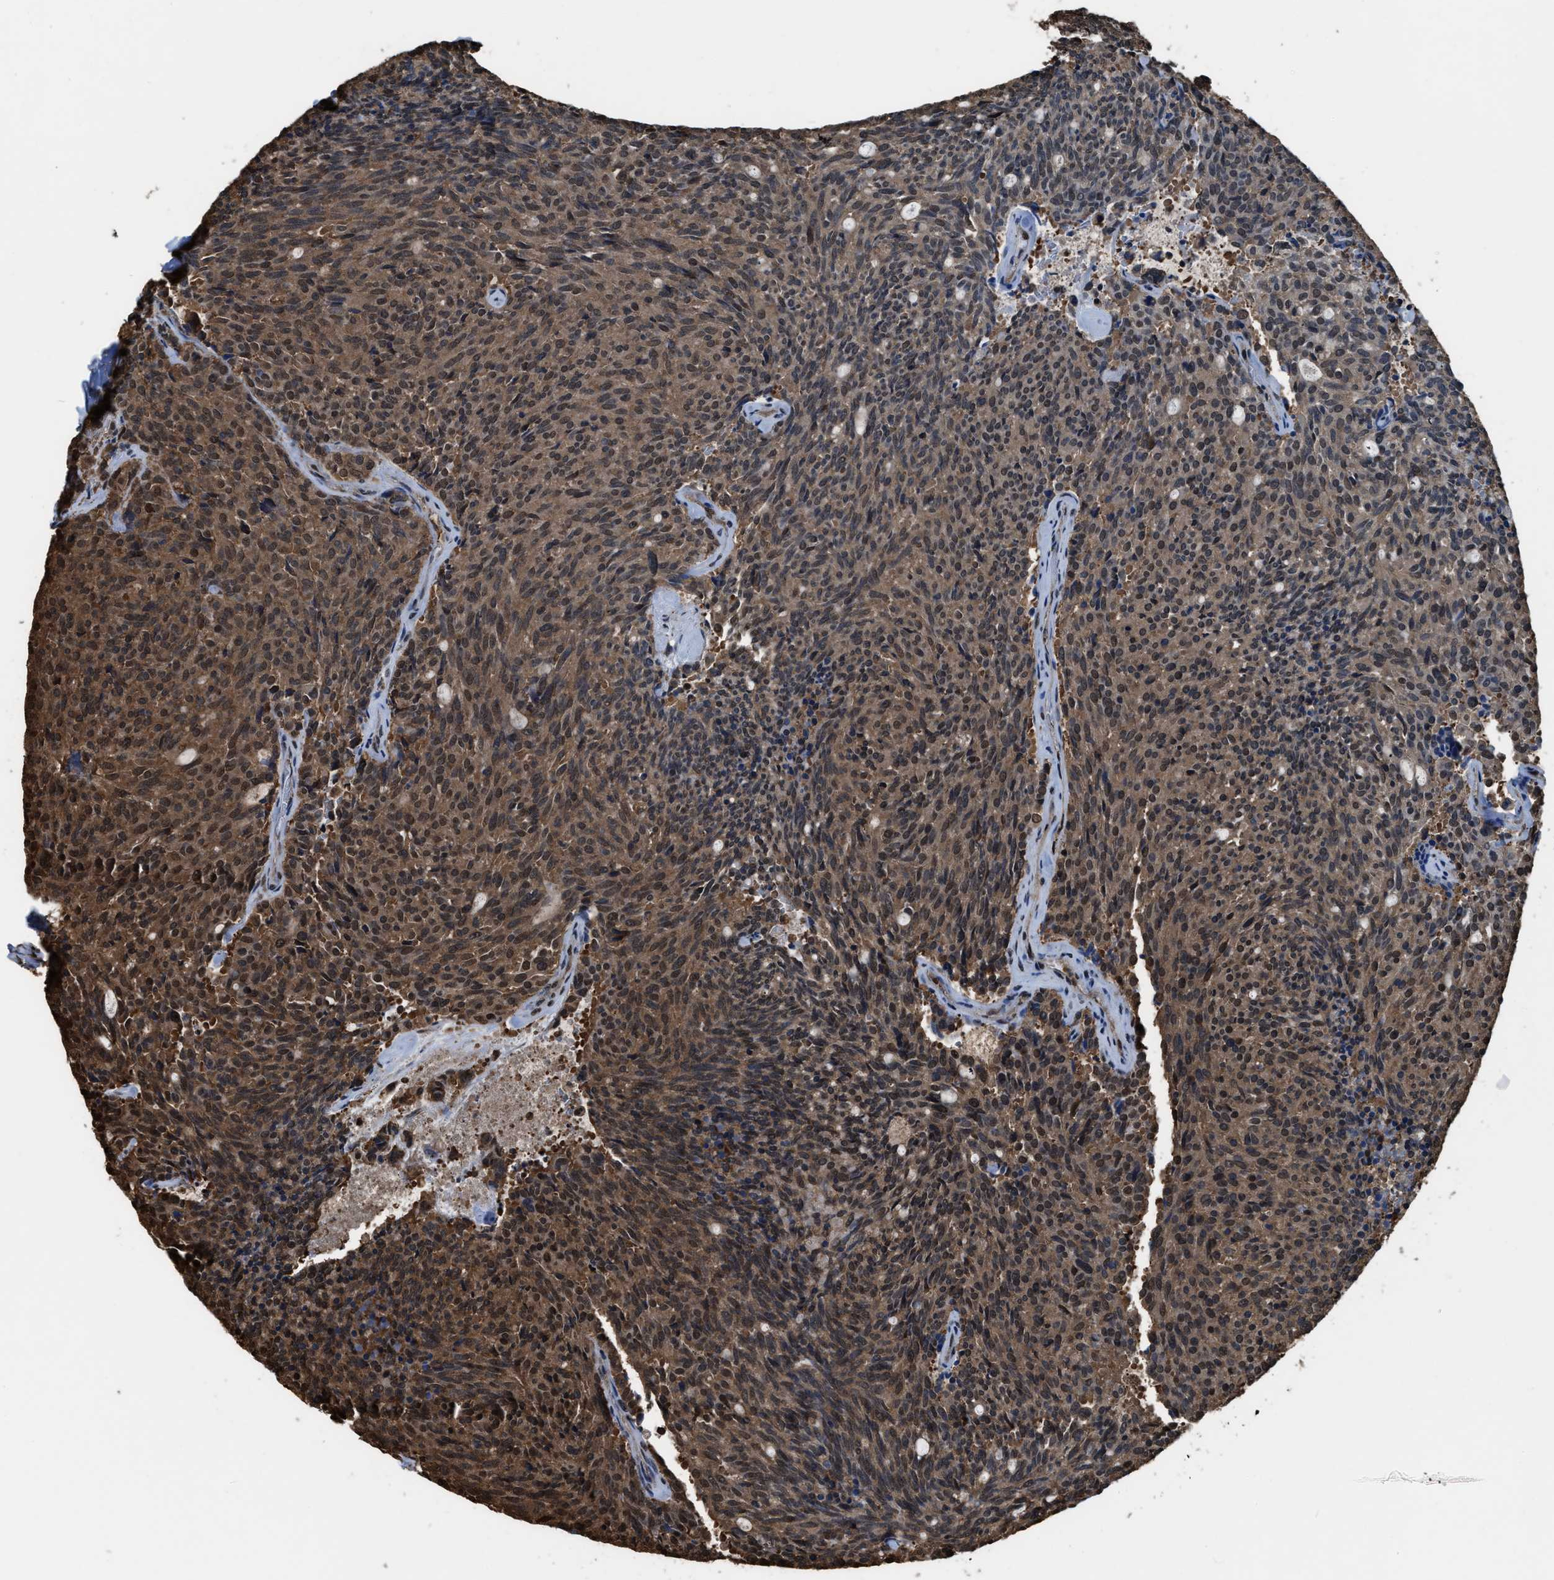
{"staining": {"intensity": "moderate", "quantity": ">75%", "location": "cytoplasmic/membranous,nuclear"}, "tissue": "carcinoid", "cell_type": "Tumor cells", "image_type": "cancer", "snomed": [{"axis": "morphology", "description": "Carcinoid, malignant, NOS"}, {"axis": "topography", "description": "Pancreas"}], "caption": "There is medium levels of moderate cytoplasmic/membranous and nuclear staining in tumor cells of malignant carcinoid, as demonstrated by immunohistochemical staining (brown color).", "gene": "FNTA", "patient": {"sex": "female", "age": 54}}